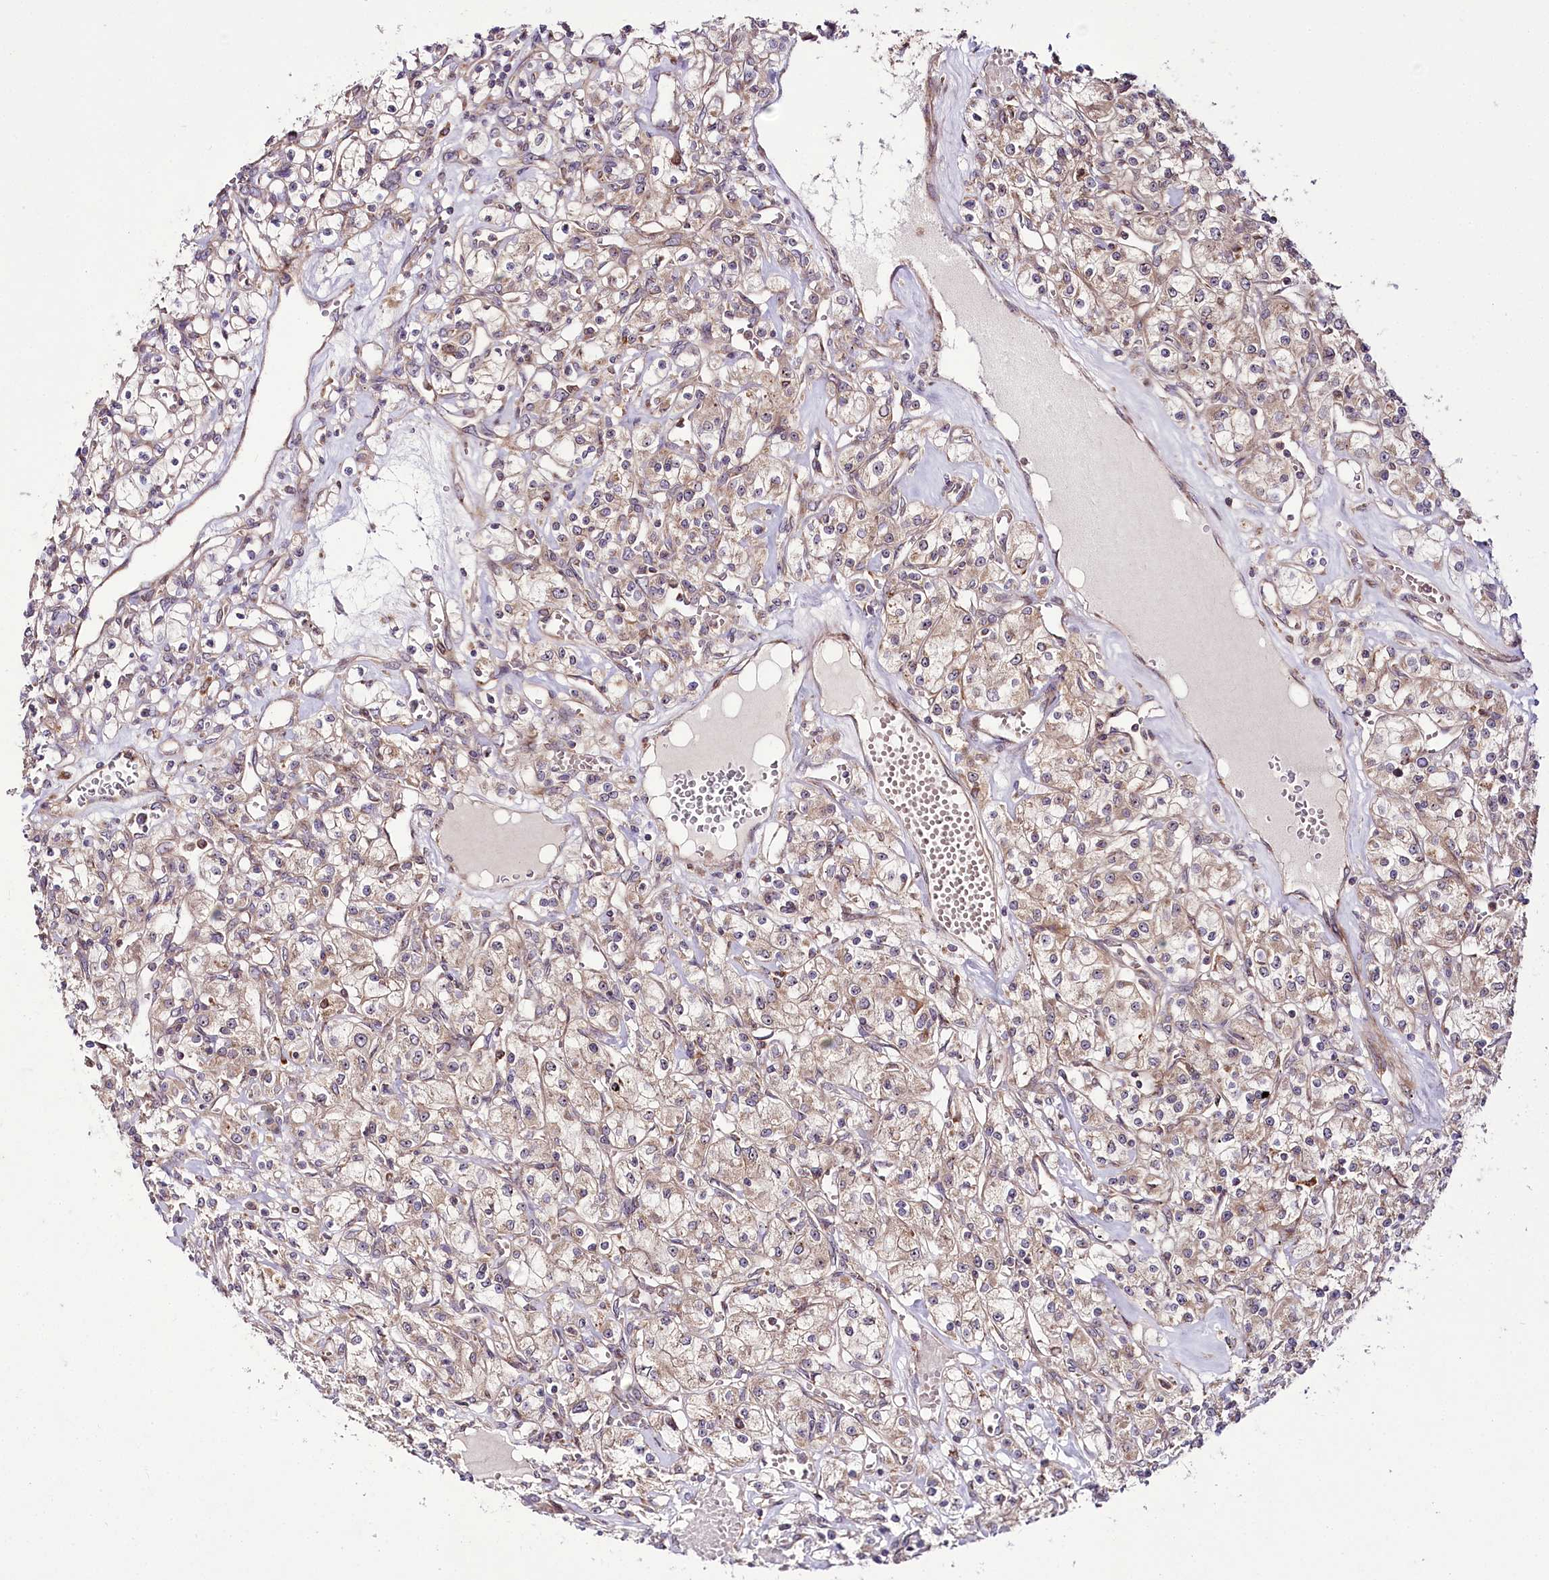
{"staining": {"intensity": "moderate", "quantity": "25%-75%", "location": "cytoplasmic/membranous"}, "tissue": "renal cancer", "cell_type": "Tumor cells", "image_type": "cancer", "snomed": [{"axis": "morphology", "description": "Adenocarcinoma, NOS"}, {"axis": "topography", "description": "Kidney"}], "caption": "A micrograph of renal cancer stained for a protein displays moderate cytoplasmic/membranous brown staining in tumor cells. Using DAB (3,3'-diaminobenzidine) (brown) and hematoxylin (blue) stains, captured at high magnification using brightfield microscopy.", "gene": "RAB7A", "patient": {"sex": "female", "age": 59}}